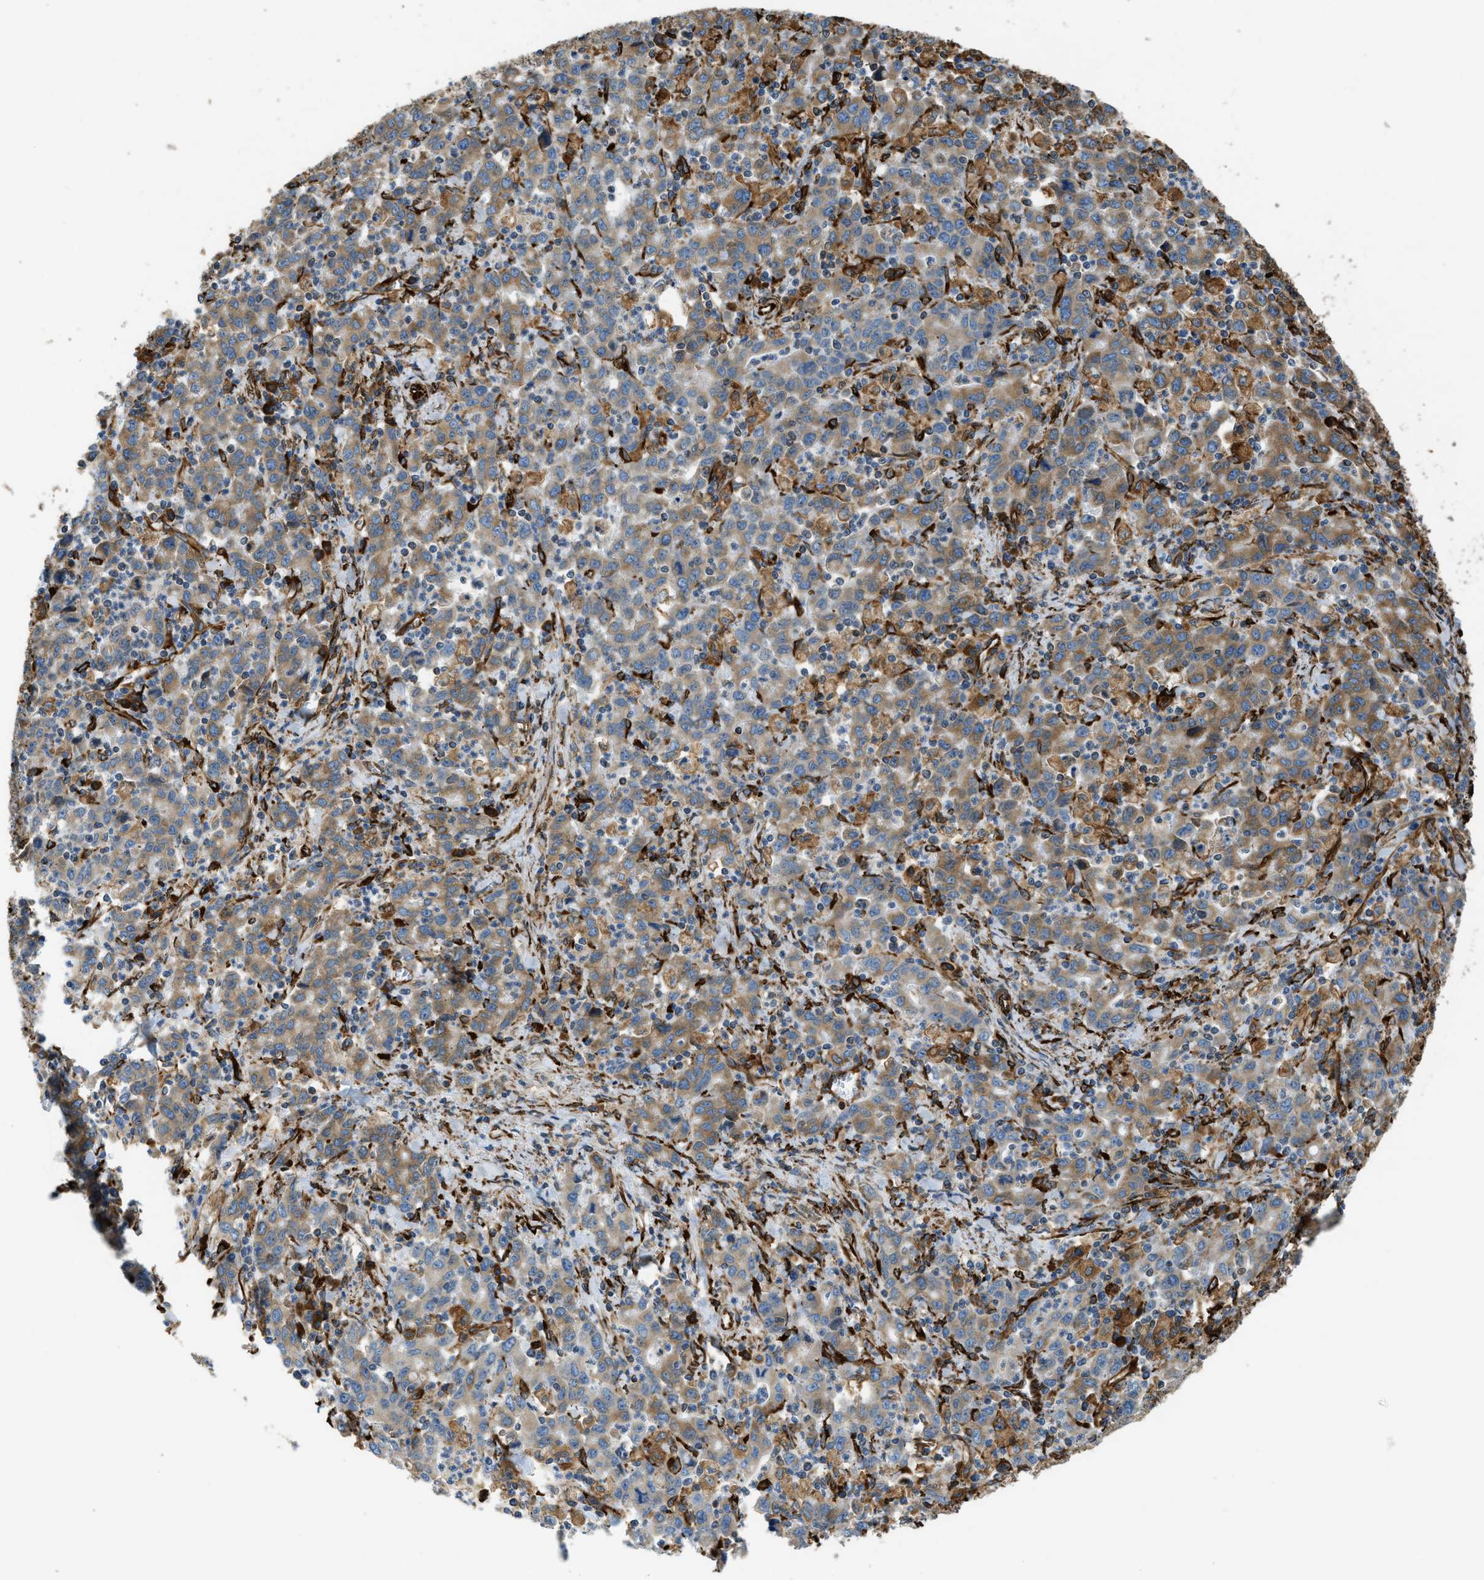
{"staining": {"intensity": "moderate", "quantity": ">75%", "location": "cytoplasmic/membranous"}, "tissue": "stomach cancer", "cell_type": "Tumor cells", "image_type": "cancer", "snomed": [{"axis": "morphology", "description": "Adenocarcinoma, NOS"}, {"axis": "topography", "description": "Stomach, upper"}], "caption": "Immunohistochemical staining of human stomach cancer exhibits medium levels of moderate cytoplasmic/membranous protein staining in about >75% of tumor cells.", "gene": "BEX3", "patient": {"sex": "male", "age": 69}}